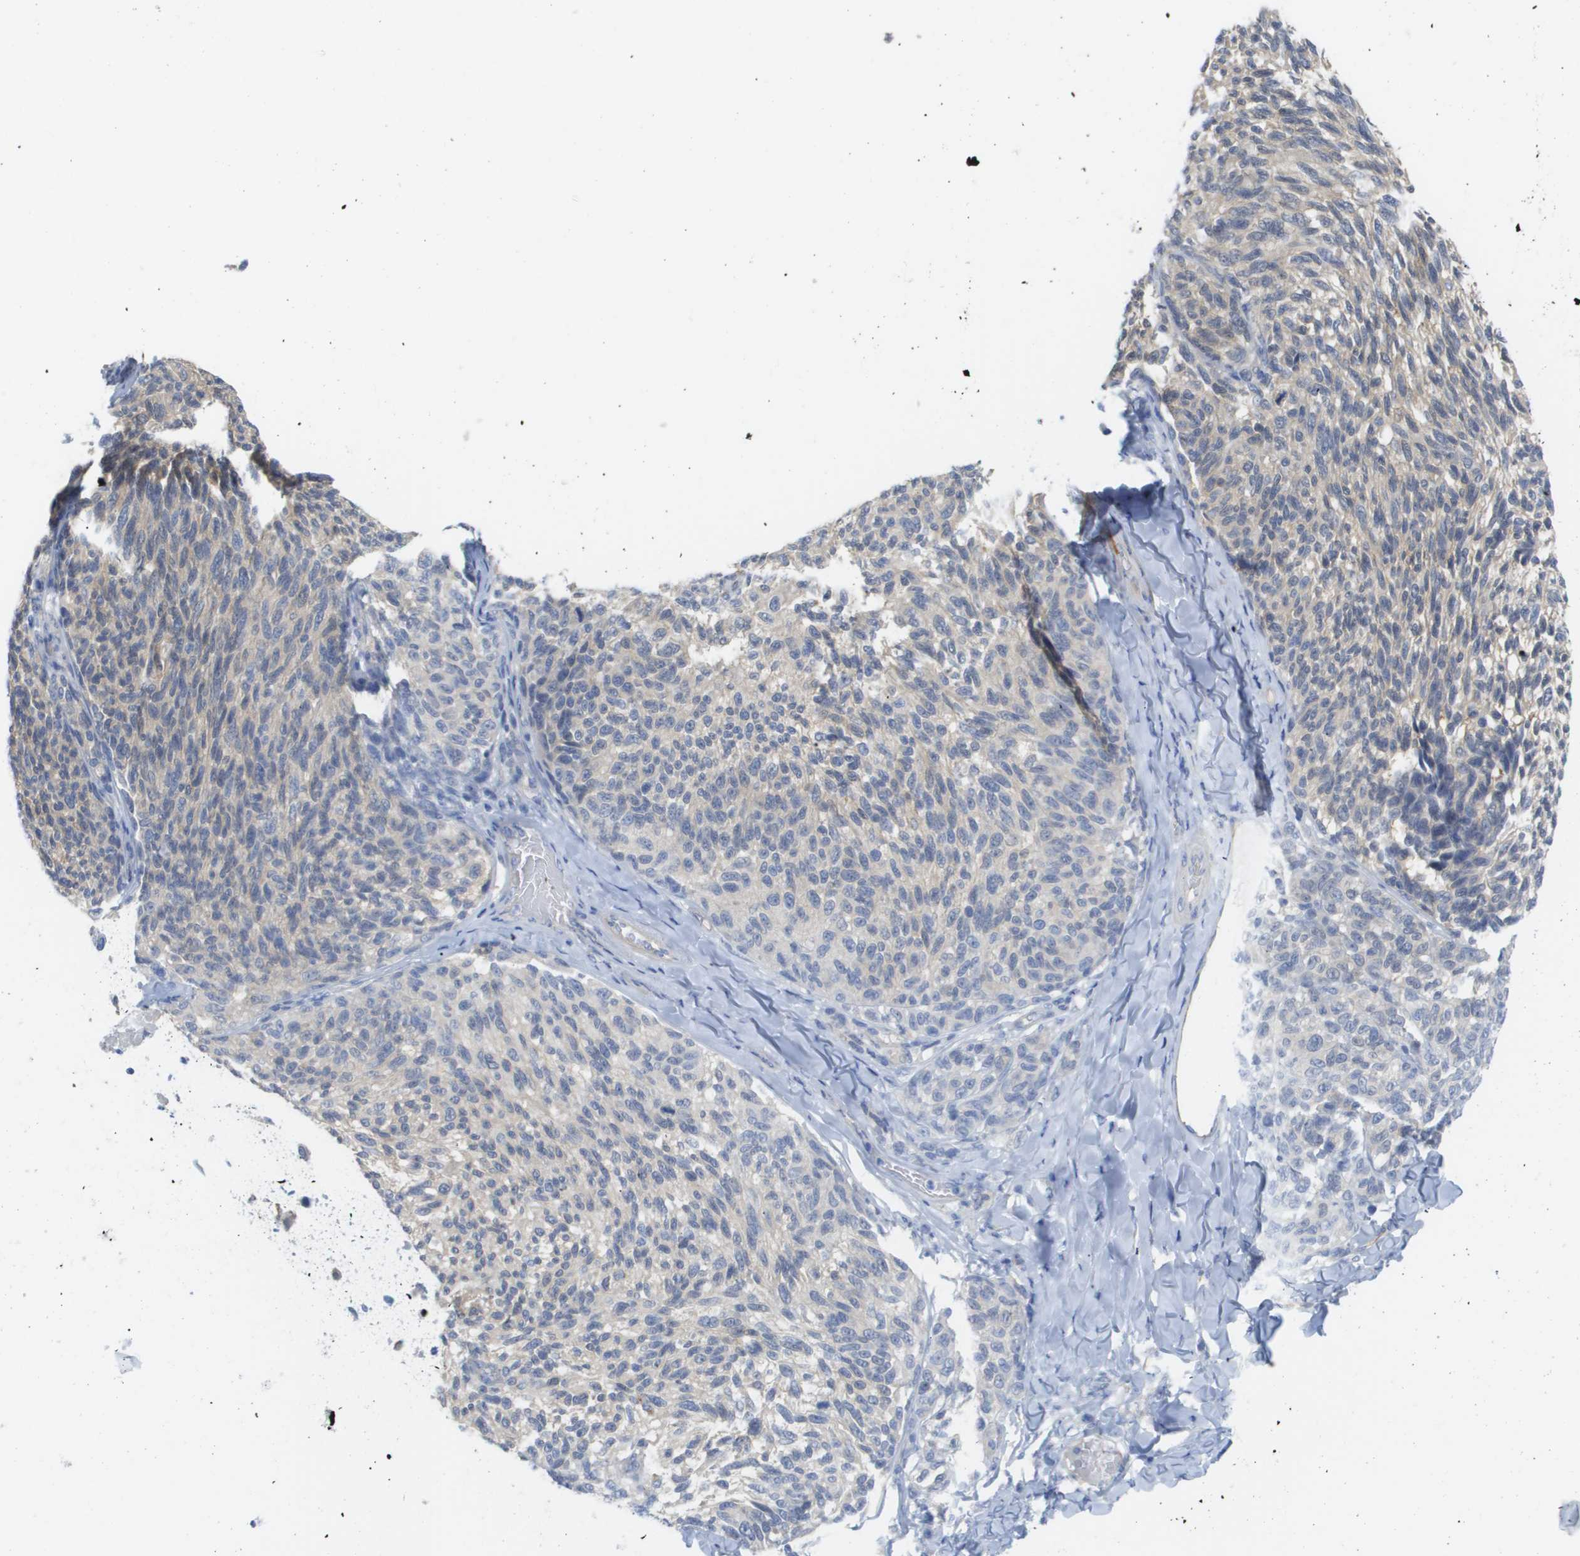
{"staining": {"intensity": "negative", "quantity": "none", "location": "none"}, "tissue": "melanoma", "cell_type": "Tumor cells", "image_type": "cancer", "snomed": [{"axis": "morphology", "description": "Malignant melanoma, NOS"}, {"axis": "topography", "description": "Skin"}], "caption": "A high-resolution histopathology image shows immunohistochemistry staining of malignant melanoma, which reveals no significant expression in tumor cells.", "gene": "MYL3", "patient": {"sex": "female", "age": 73}}